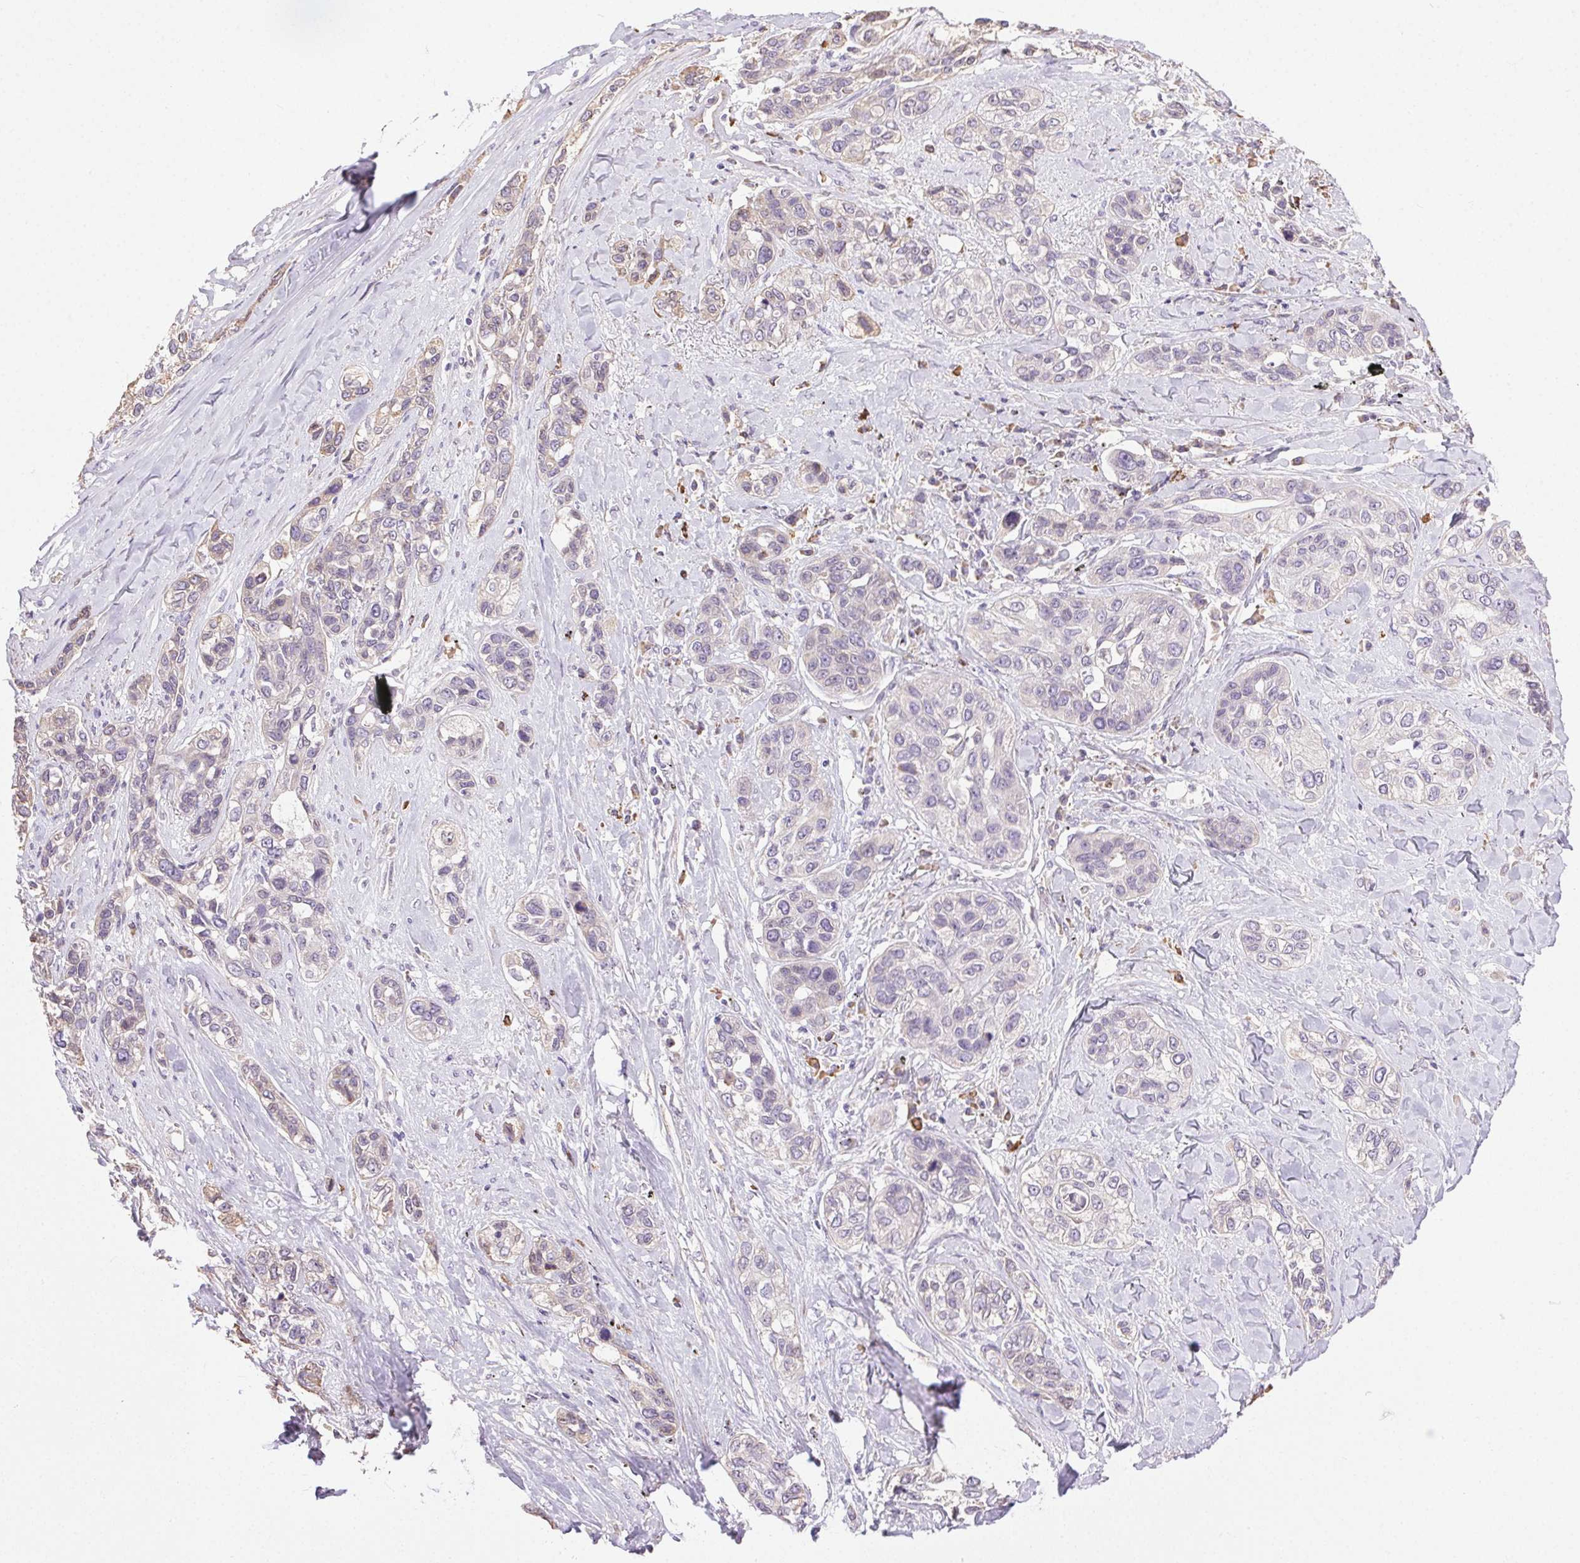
{"staining": {"intensity": "negative", "quantity": "none", "location": "none"}, "tissue": "lung cancer", "cell_type": "Tumor cells", "image_type": "cancer", "snomed": [{"axis": "morphology", "description": "Squamous cell carcinoma, NOS"}, {"axis": "topography", "description": "Lung"}], "caption": "Immunohistochemical staining of lung cancer reveals no significant positivity in tumor cells.", "gene": "SNX31", "patient": {"sex": "female", "age": 70}}